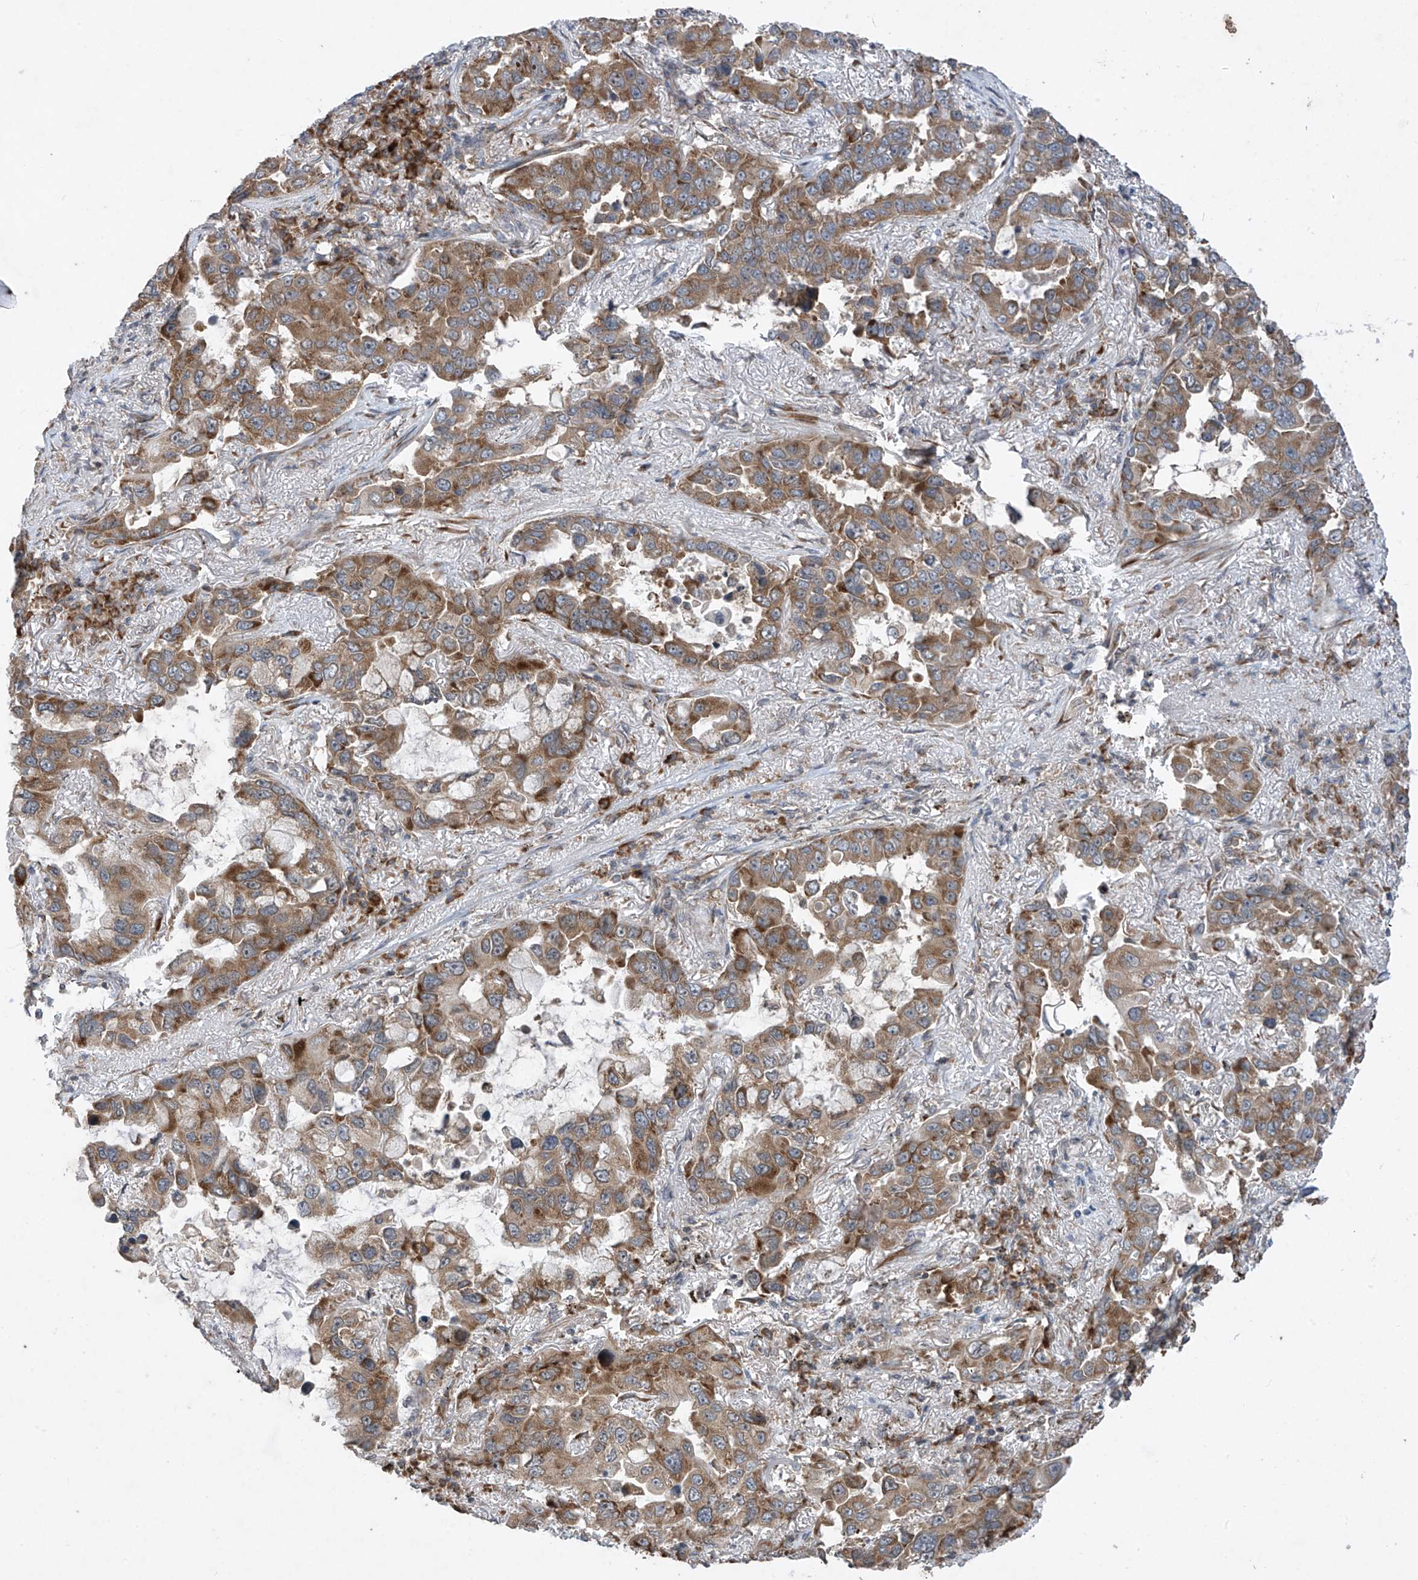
{"staining": {"intensity": "moderate", "quantity": ">75%", "location": "cytoplasmic/membranous"}, "tissue": "lung cancer", "cell_type": "Tumor cells", "image_type": "cancer", "snomed": [{"axis": "morphology", "description": "Adenocarcinoma, NOS"}, {"axis": "topography", "description": "Lung"}], "caption": "IHC (DAB (3,3'-diaminobenzidine)) staining of adenocarcinoma (lung) displays moderate cytoplasmic/membranous protein staining in about >75% of tumor cells.", "gene": "RPL34", "patient": {"sex": "male", "age": 64}}